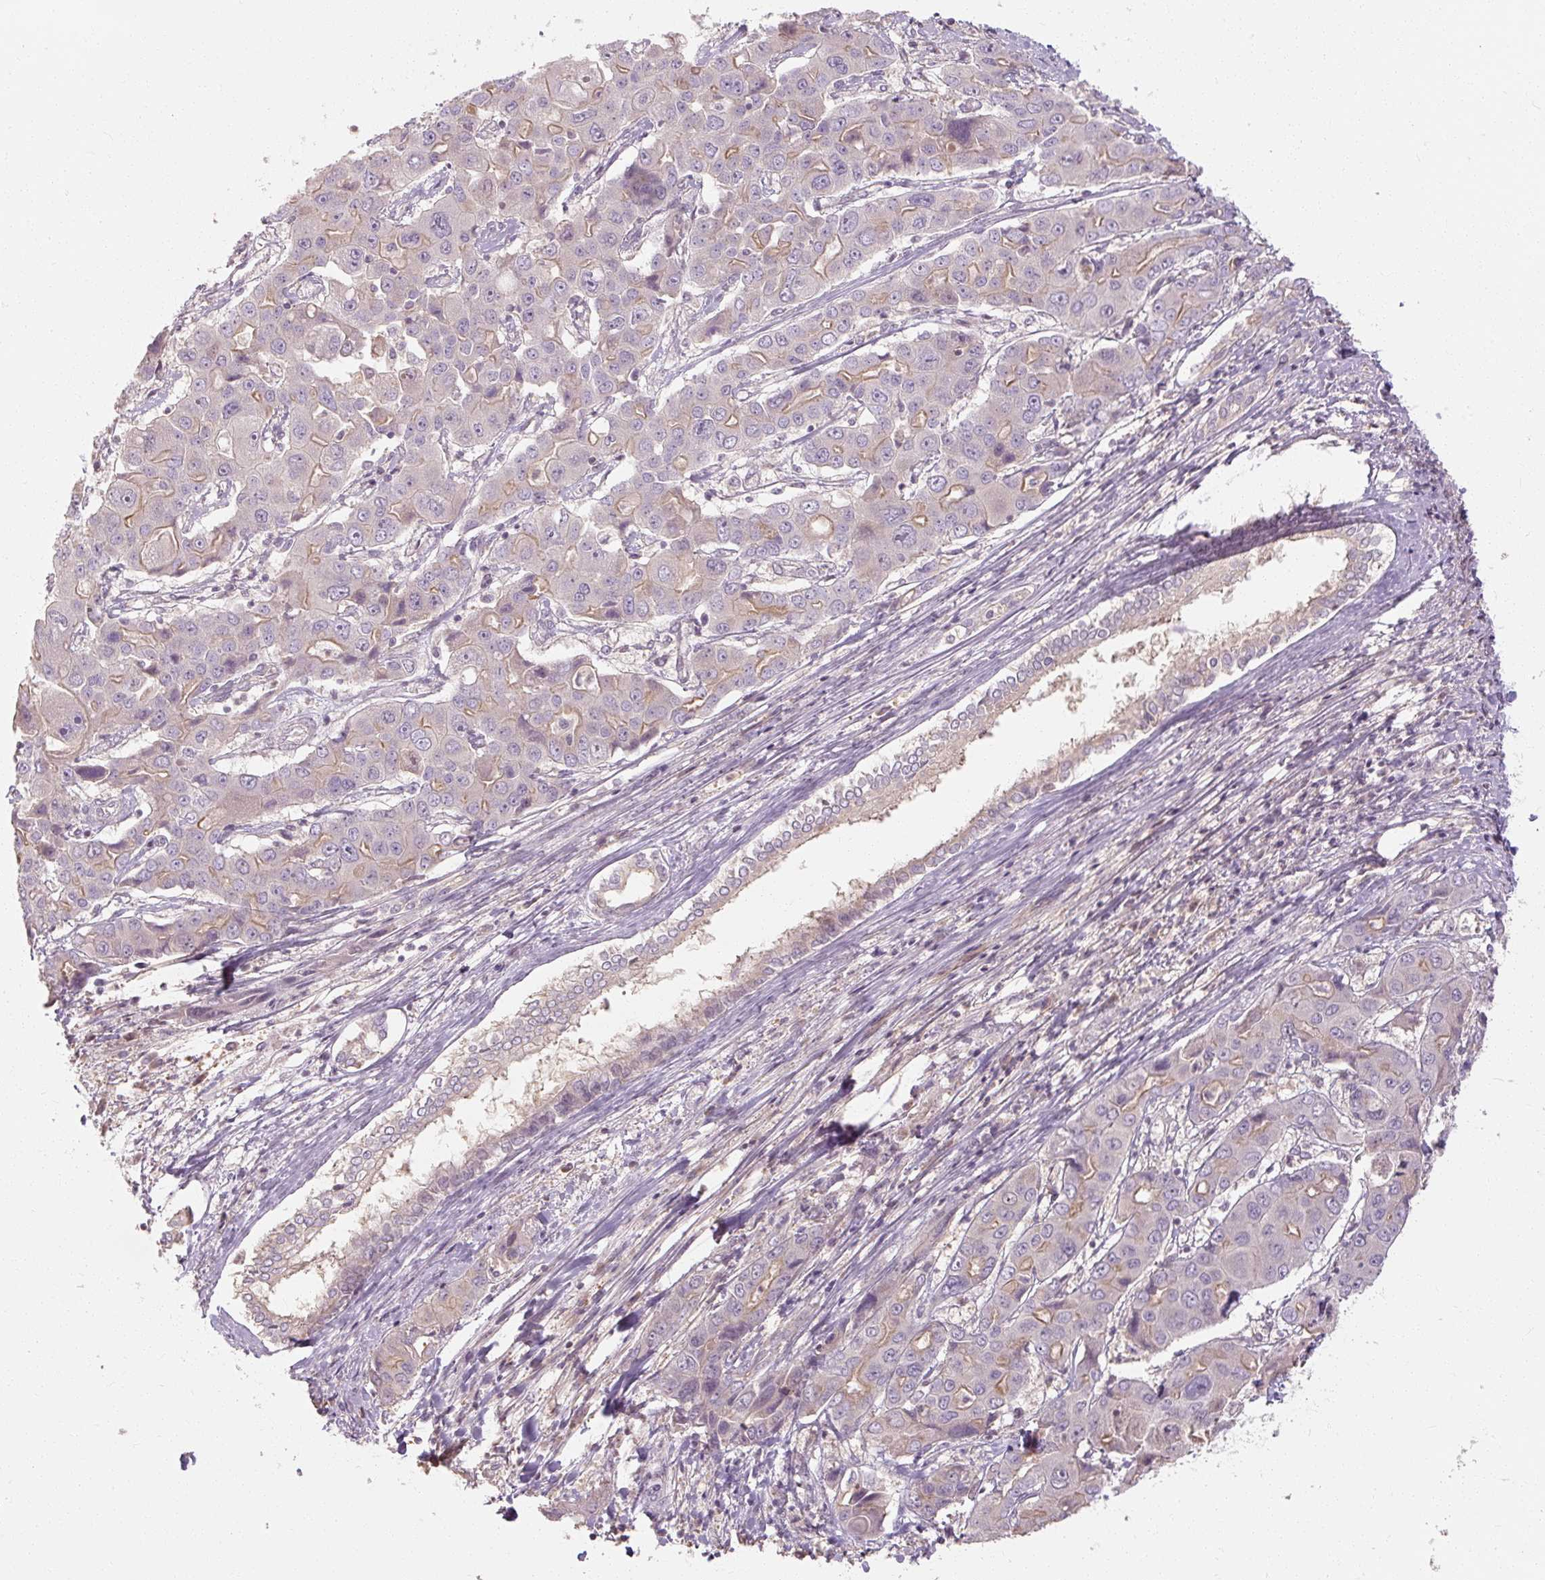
{"staining": {"intensity": "moderate", "quantity": "25%-75%", "location": "cytoplasmic/membranous"}, "tissue": "liver cancer", "cell_type": "Tumor cells", "image_type": "cancer", "snomed": [{"axis": "morphology", "description": "Cholangiocarcinoma"}, {"axis": "topography", "description": "Liver"}], "caption": "Immunohistochemical staining of liver cholangiocarcinoma demonstrates medium levels of moderate cytoplasmic/membranous protein staining in approximately 25%-75% of tumor cells. The staining is performed using DAB brown chromogen to label protein expression. The nuclei are counter-stained blue using hematoxylin.", "gene": "RB1CC1", "patient": {"sex": "male", "age": 67}}